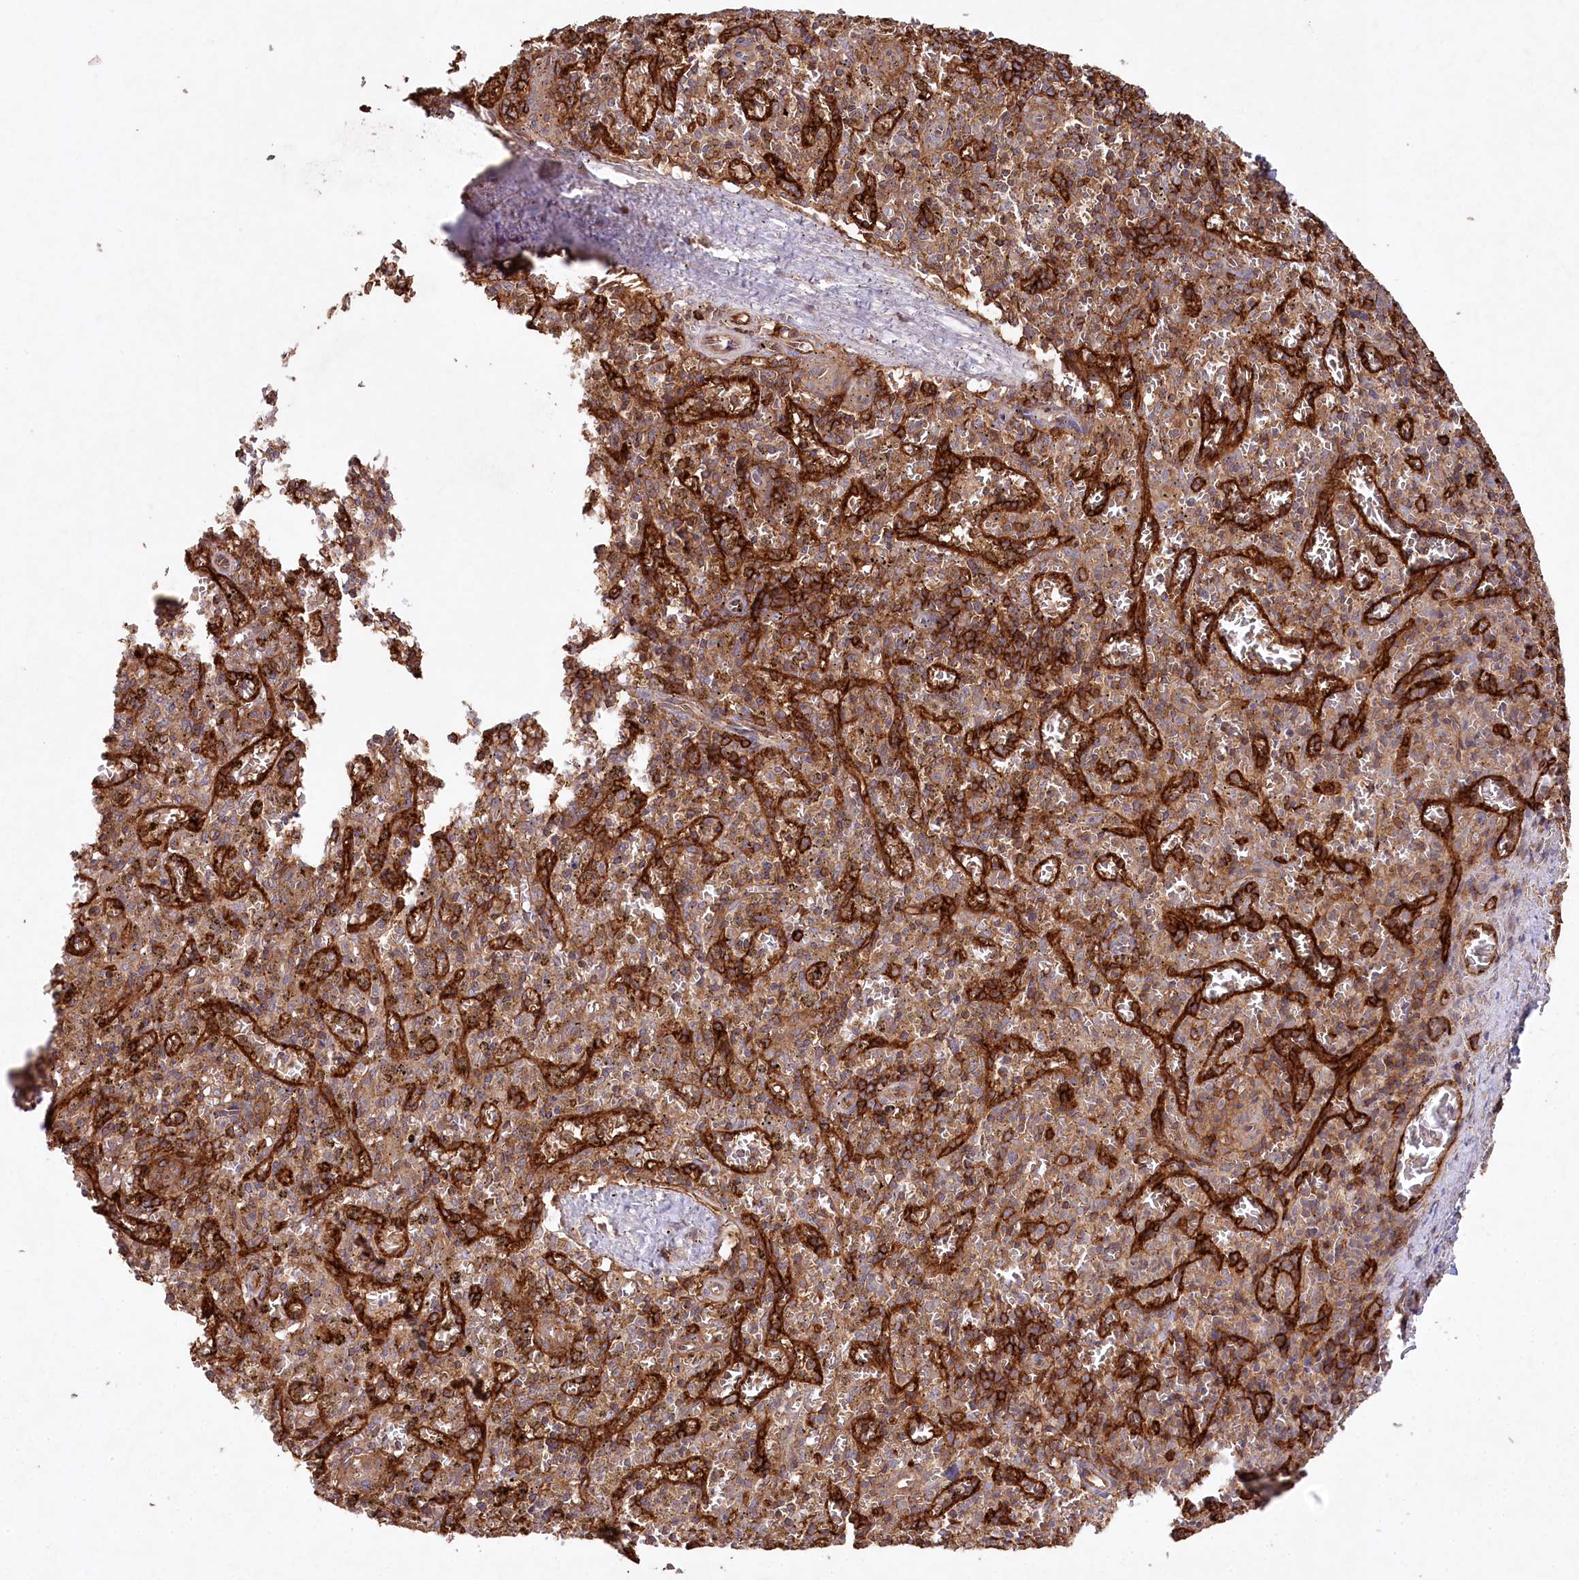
{"staining": {"intensity": "moderate", "quantity": "25%-75%", "location": "cytoplasmic/membranous"}, "tissue": "spleen", "cell_type": "Cells in red pulp", "image_type": "normal", "snomed": [{"axis": "morphology", "description": "Normal tissue, NOS"}, {"axis": "topography", "description": "Spleen"}], "caption": "Immunohistochemical staining of benign human spleen demonstrates medium levels of moderate cytoplasmic/membranous positivity in approximately 25%-75% of cells in red pulp. (DAB IHC, brown staining for protein, blue staining for nuclei).", "gene": "RBP5", "patient": {"sex": "male", "age": 72}}